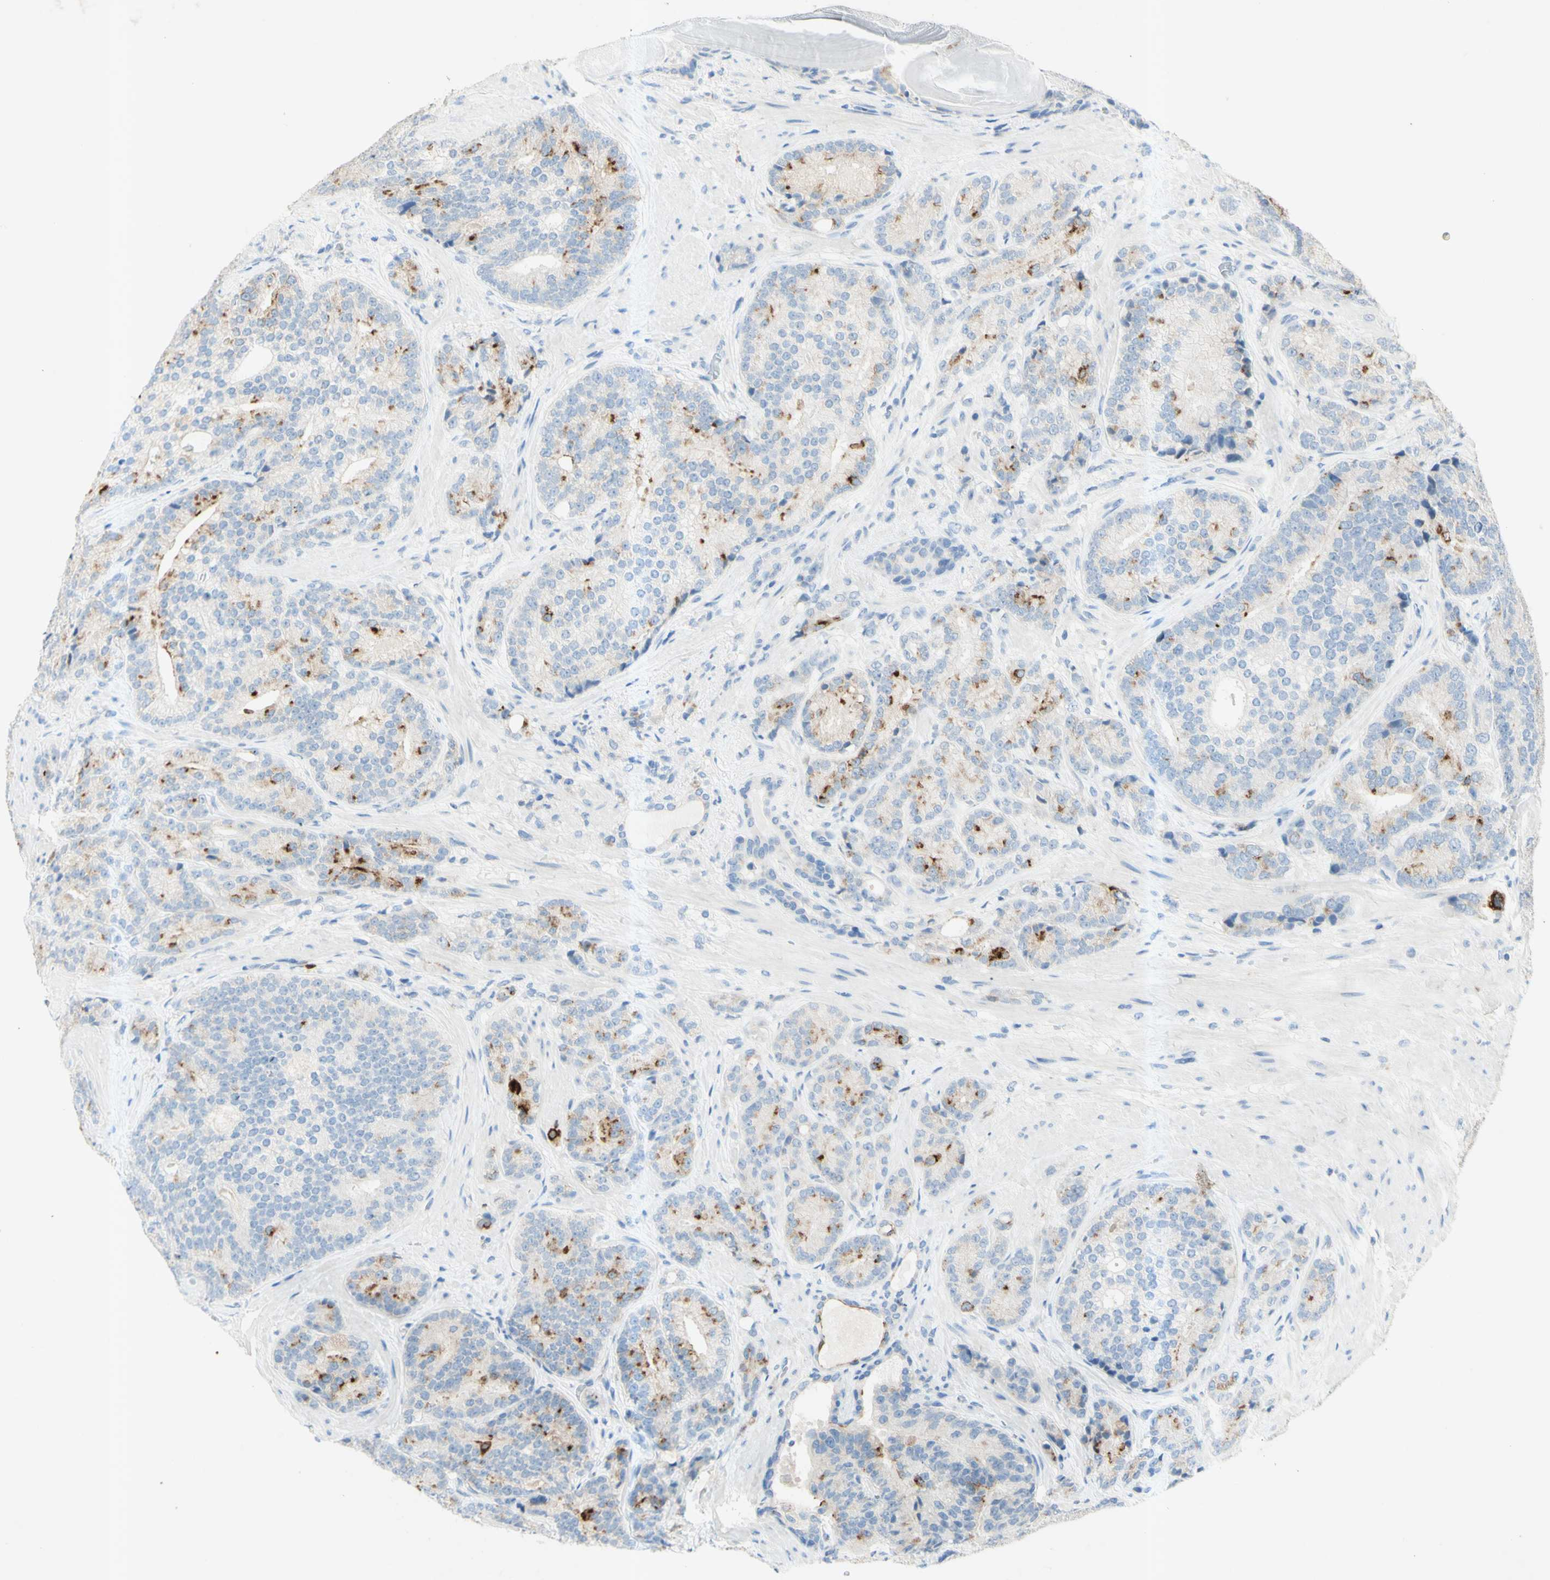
{"staining": {"intensity": "moderate", "quantity": "25%-75%", "location": "cytoplasmic/membranous"}, "tissue": "prostate cancer", "cell_type": "Tumor cells", "image_type": "cancer", "snomed": [{"axis": "morphology", "description": "Adenocarcinoma, High grade"}, {"axis": "topography", "description": "Prostate"}], "caption": "Immunohistochemistry (IHC) photomicrograph of prostate cancer stained for a protein (brown), which displays medium levels of moderate cytoplasmic/membranous staining in about 25%-75% of tumor cells.", "gene": "GDF15", "patient": {"sex": "male", "age": 61}}